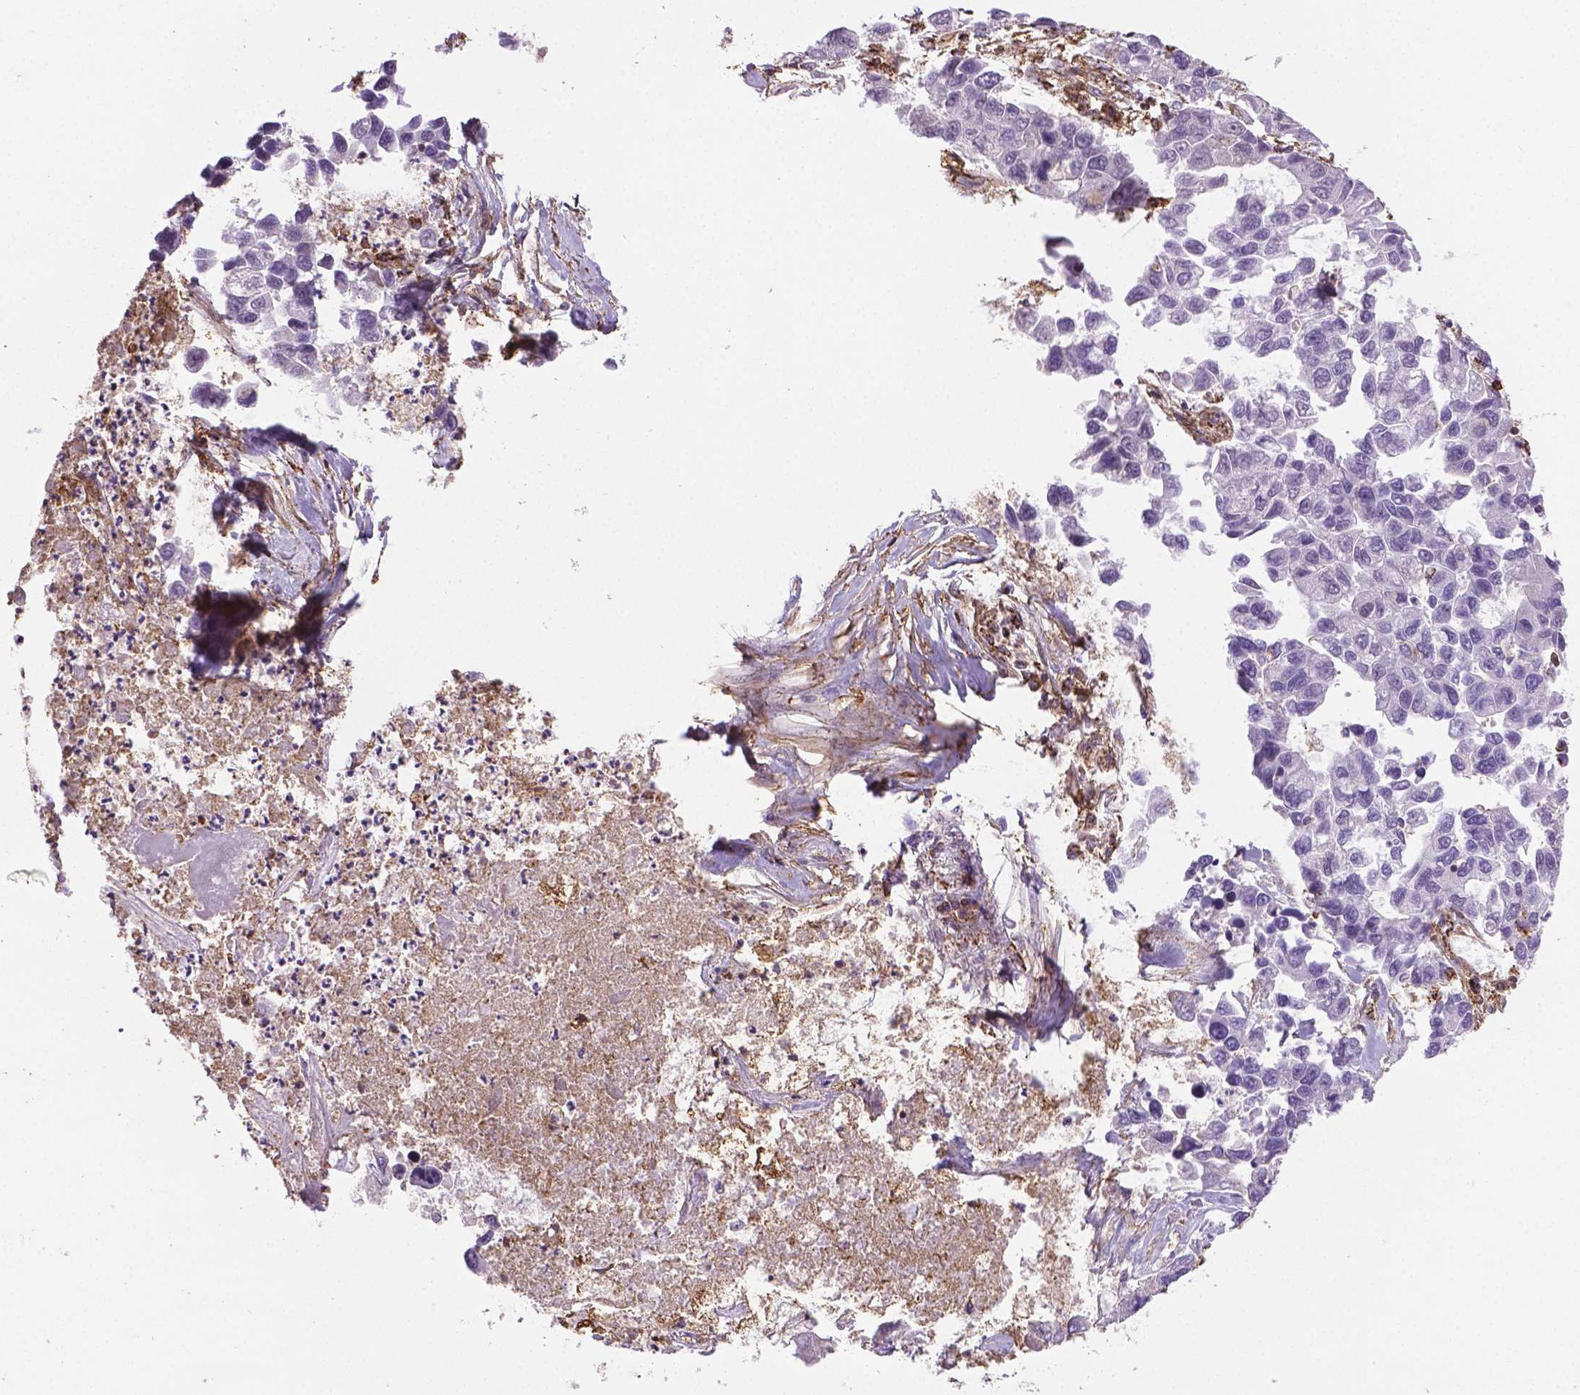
{"staining": {"intensity": "negative", "quantity": "none", "location": "none"}, "tissue": "lung cancer", "cell_type": "Tumor cells", "image_type": "cancer", "snomed": [{"axis": "morphology", "description": "Adenocarcinoma, NOS"}, {"axis": "topography", "description": "Bronchus"}, {"axis": "topography", "description": "Lung"}], "caption": "Human lung cancer (adenocarcinoma) stained for a protein using immunohistochemistry demonstrates no positivity in tumor cells.", "gene": "ACAD10", "patient": {"sex": "female", "age": 51}}